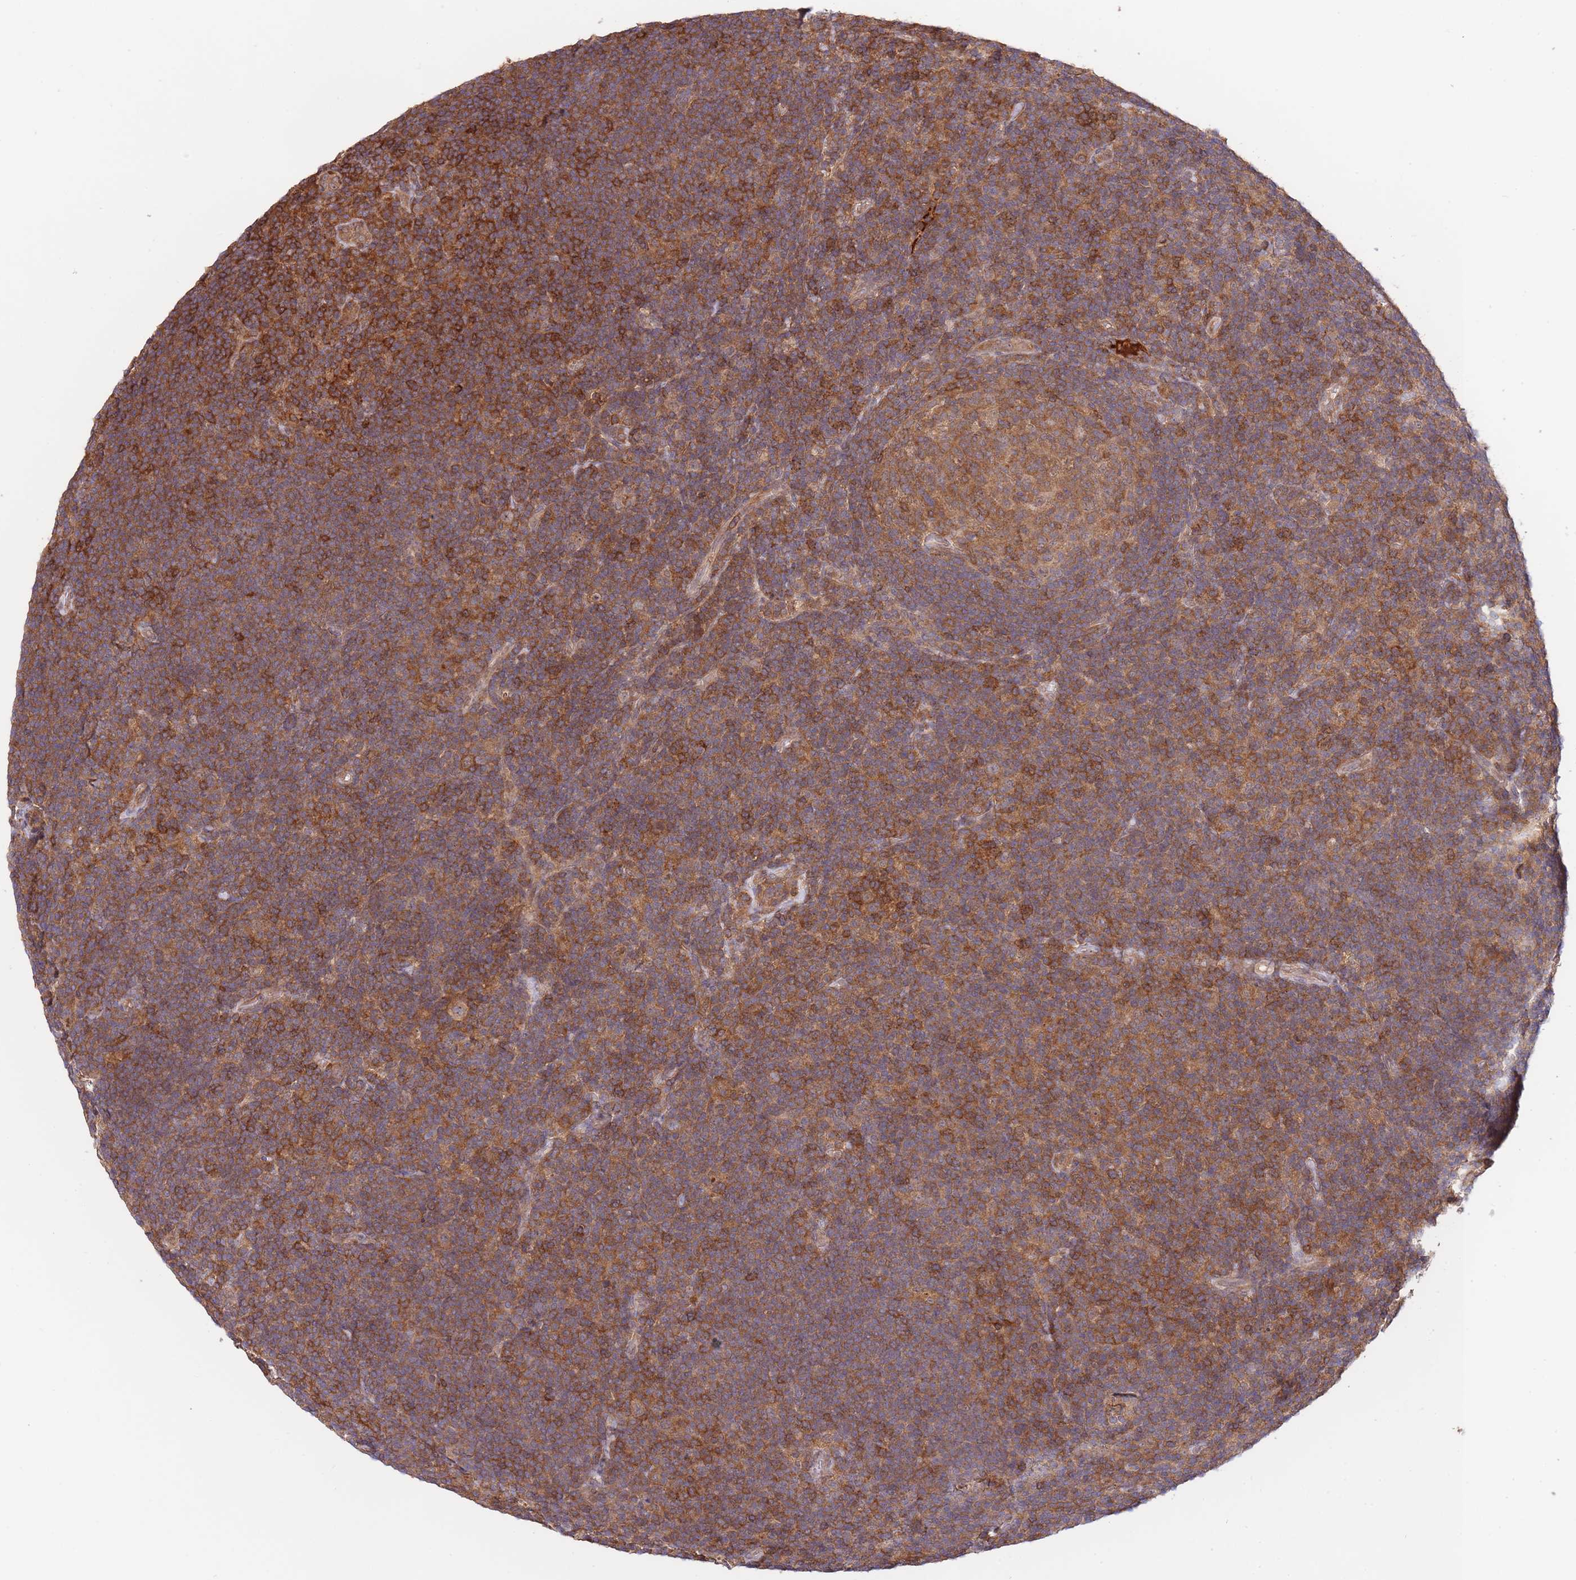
{"staining": {"intensity": "weak", "quantity": ">75%", "location": "cytoplasmic/membranous"}, "tissue": "lymphoma", "cell_type": "Tumor cells", "image_type": "cancer", "snomed": [{"axis": "morphology", "description": "Hodgkin's disease, NOS"}, {"axis": "topography", "description": "Lymph node"}], "caption": "Immunohistochemical staining of human Hodgkin's disease shows low levels of weak cytoplasmic/membranous protein positivity in about >75% of tumor cells.", "gene": "ZNF304", "patient": {"sex": "female", "age": 57}}